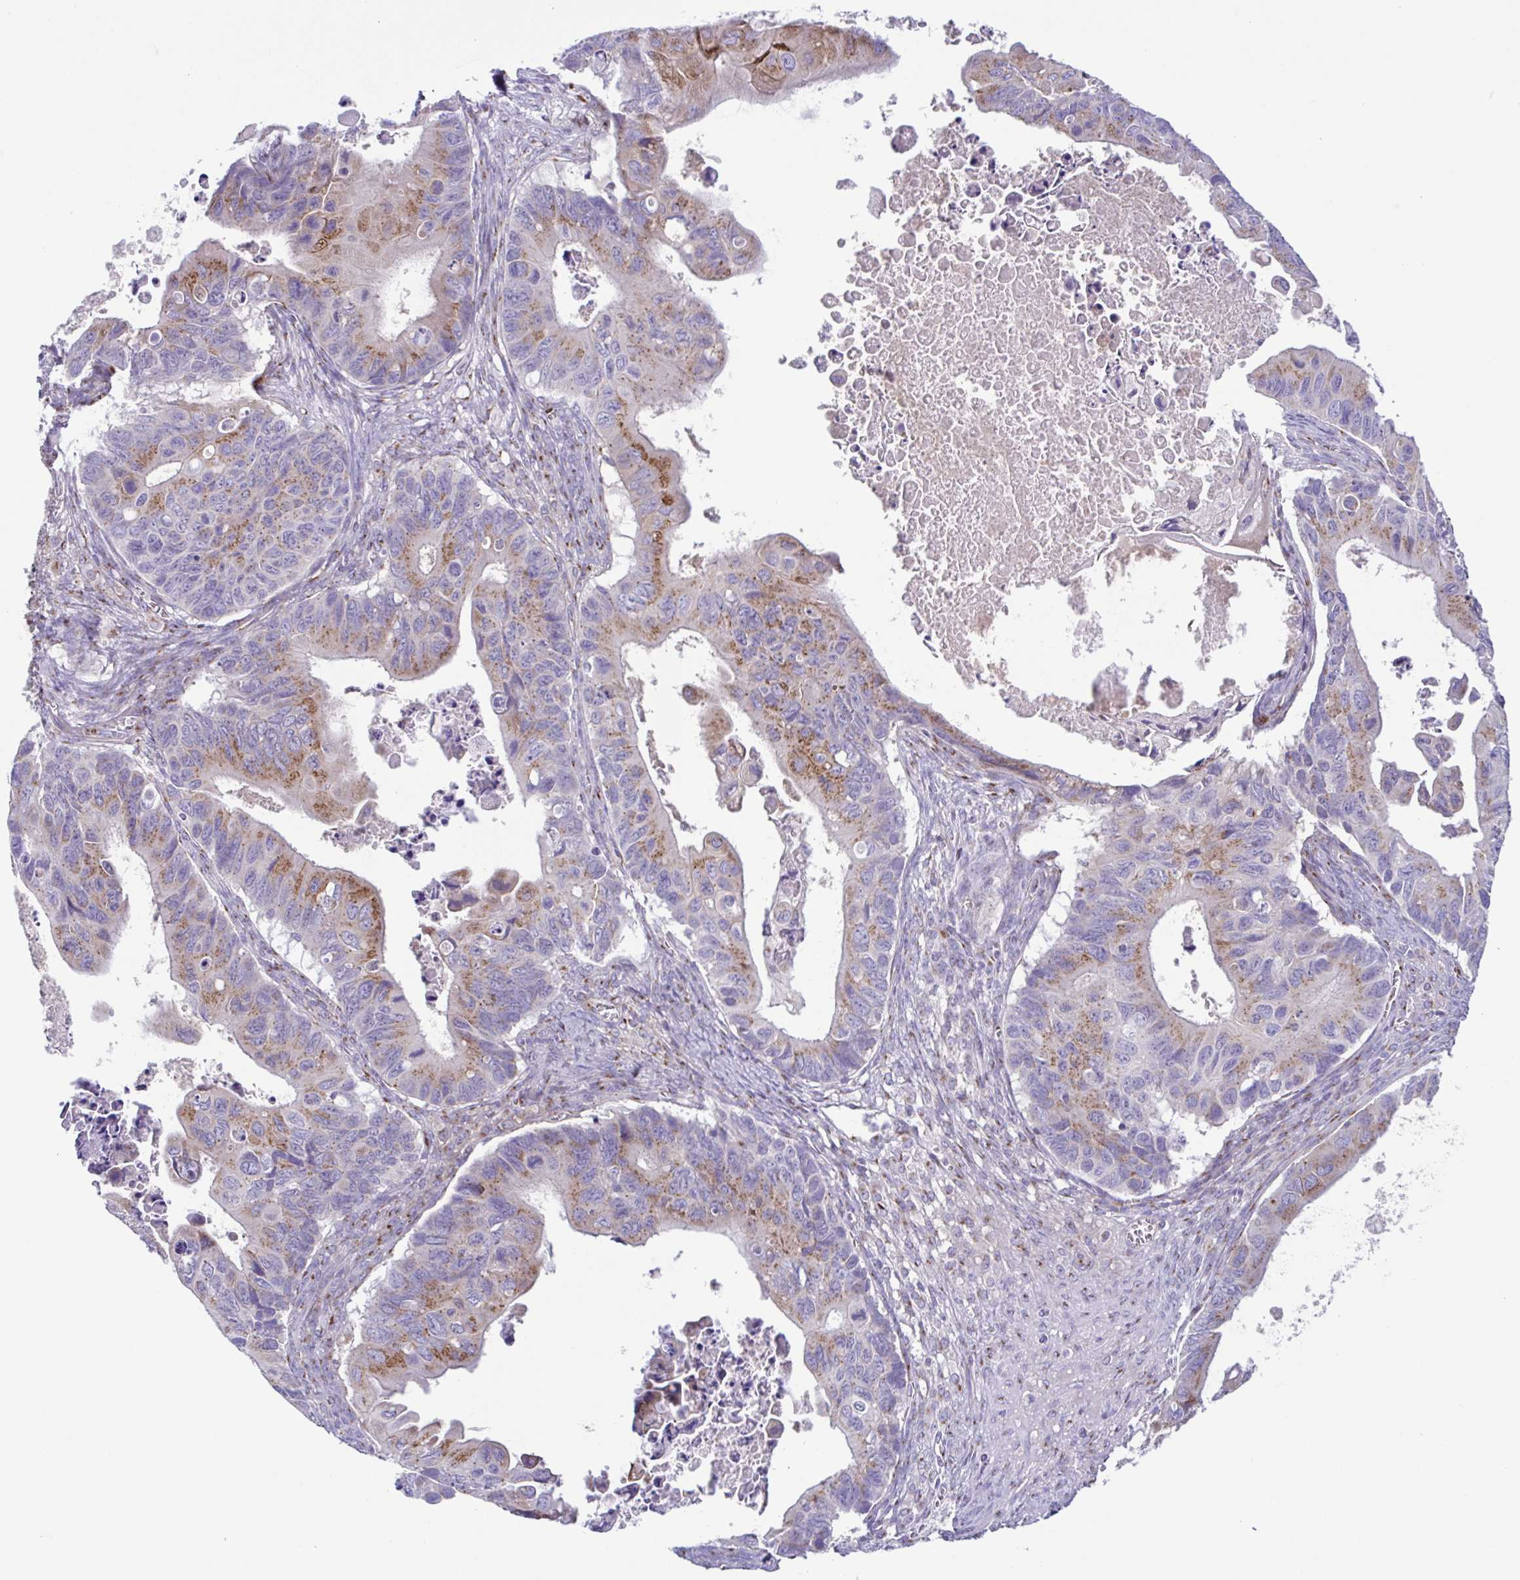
{"staining": {"intensity": "moderate", "quantity": "<25%", "location": "cytoplasmic/membranous"}, "tissue": "ovarian cancer", "cell_type": "Tumor cells", "image_type": "cancer", "snomed": [{"axis": "morphology", "description": "Cystadenocarcinoma, mucinous, NOS"}, {"axis": "topography", "description": "Ovary"}], "caption": "Protein expression analysis of ovarian mucinous cystadenocarcinoma exhibits moderate cytoplasmic/membranous positivity in approximately <25% of tumor cells.", "gene": "COL17A1", "patient": {"sex": "female", "age": 64}}